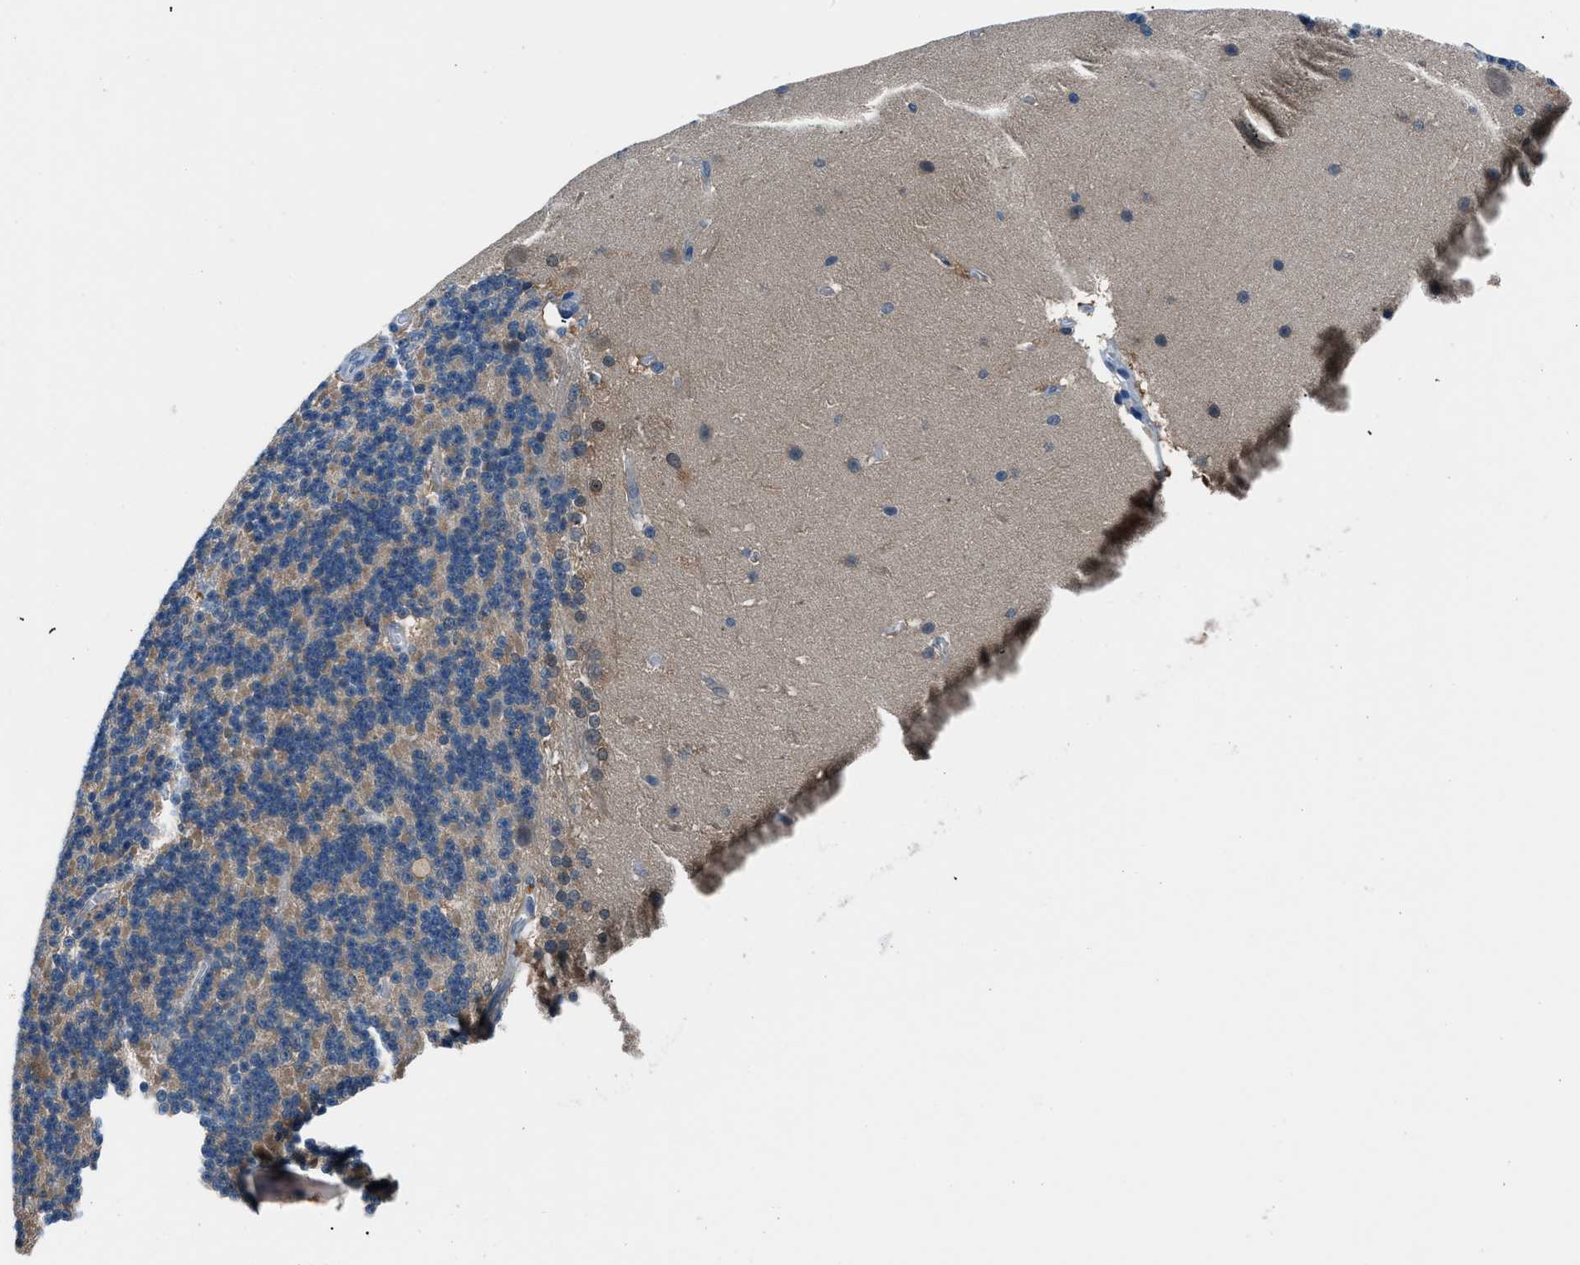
{"staining": {"intensity": "moderate", "quantity": "<25%", "location": "cytoplasmic/membranous"}, "tissue": "cerebellum", "cell_type": "Cells in granular layer", "image_type": "normal", "snomed": [{"axis": "morphology", "description": "Normal tissue, NOS"}, {"axis": "topography", "description": "Cerebellum"}], "caption": "This micrograph displays immunohistochemistry (IHC) staining of benign human cerebellum, with low moderate cytoplasmic/membranous staining in about <25% of cells in granular layer.", "gene": "ACP1", "patient": {"sex": "female", "age": 54}}